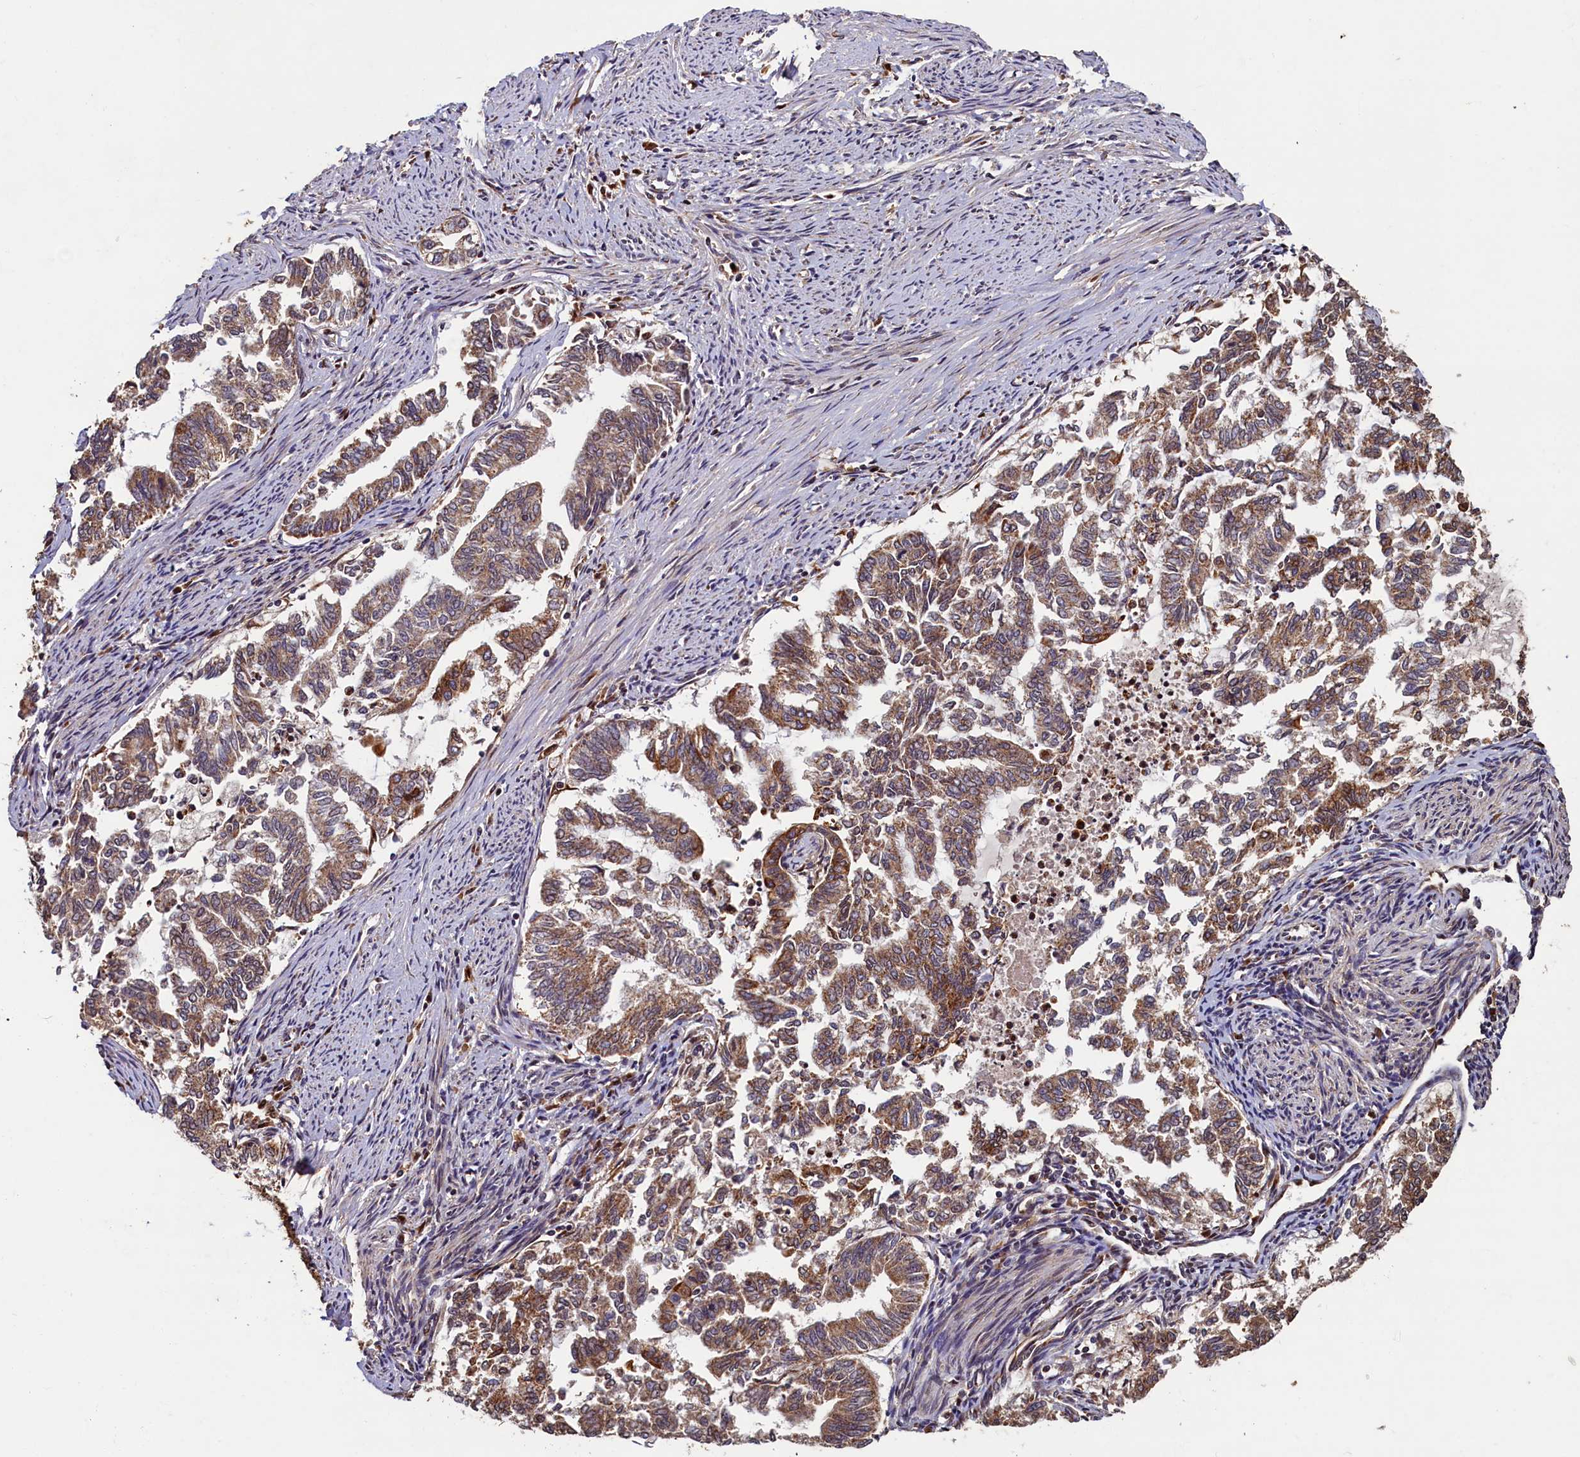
{"staining": {"intensity": "moderate", "quantity": "25%-75%", "location": "cytoplasmic/membranous"}, "tissue": "endometrial cancer", "cell_type": "Tumor cells", "image_type": "cancer", "snomed": [{"axis": "morphology", "description": "Adenocarcinoma, NOS"}, {"axis": "topography", "description": "Endometrium"}], "caption": "Protein staining by immunohistochemistry demonstrates moderate cytoplasmic/membranous positivity in approximately 25%-75% of tumor cells in endometrial adenocarcinoma. (Brightfield microscopy of DAB IHC at high magnification).", "gene": "NCKAP5L", "patient": {"sex": "female", "age": 79}}